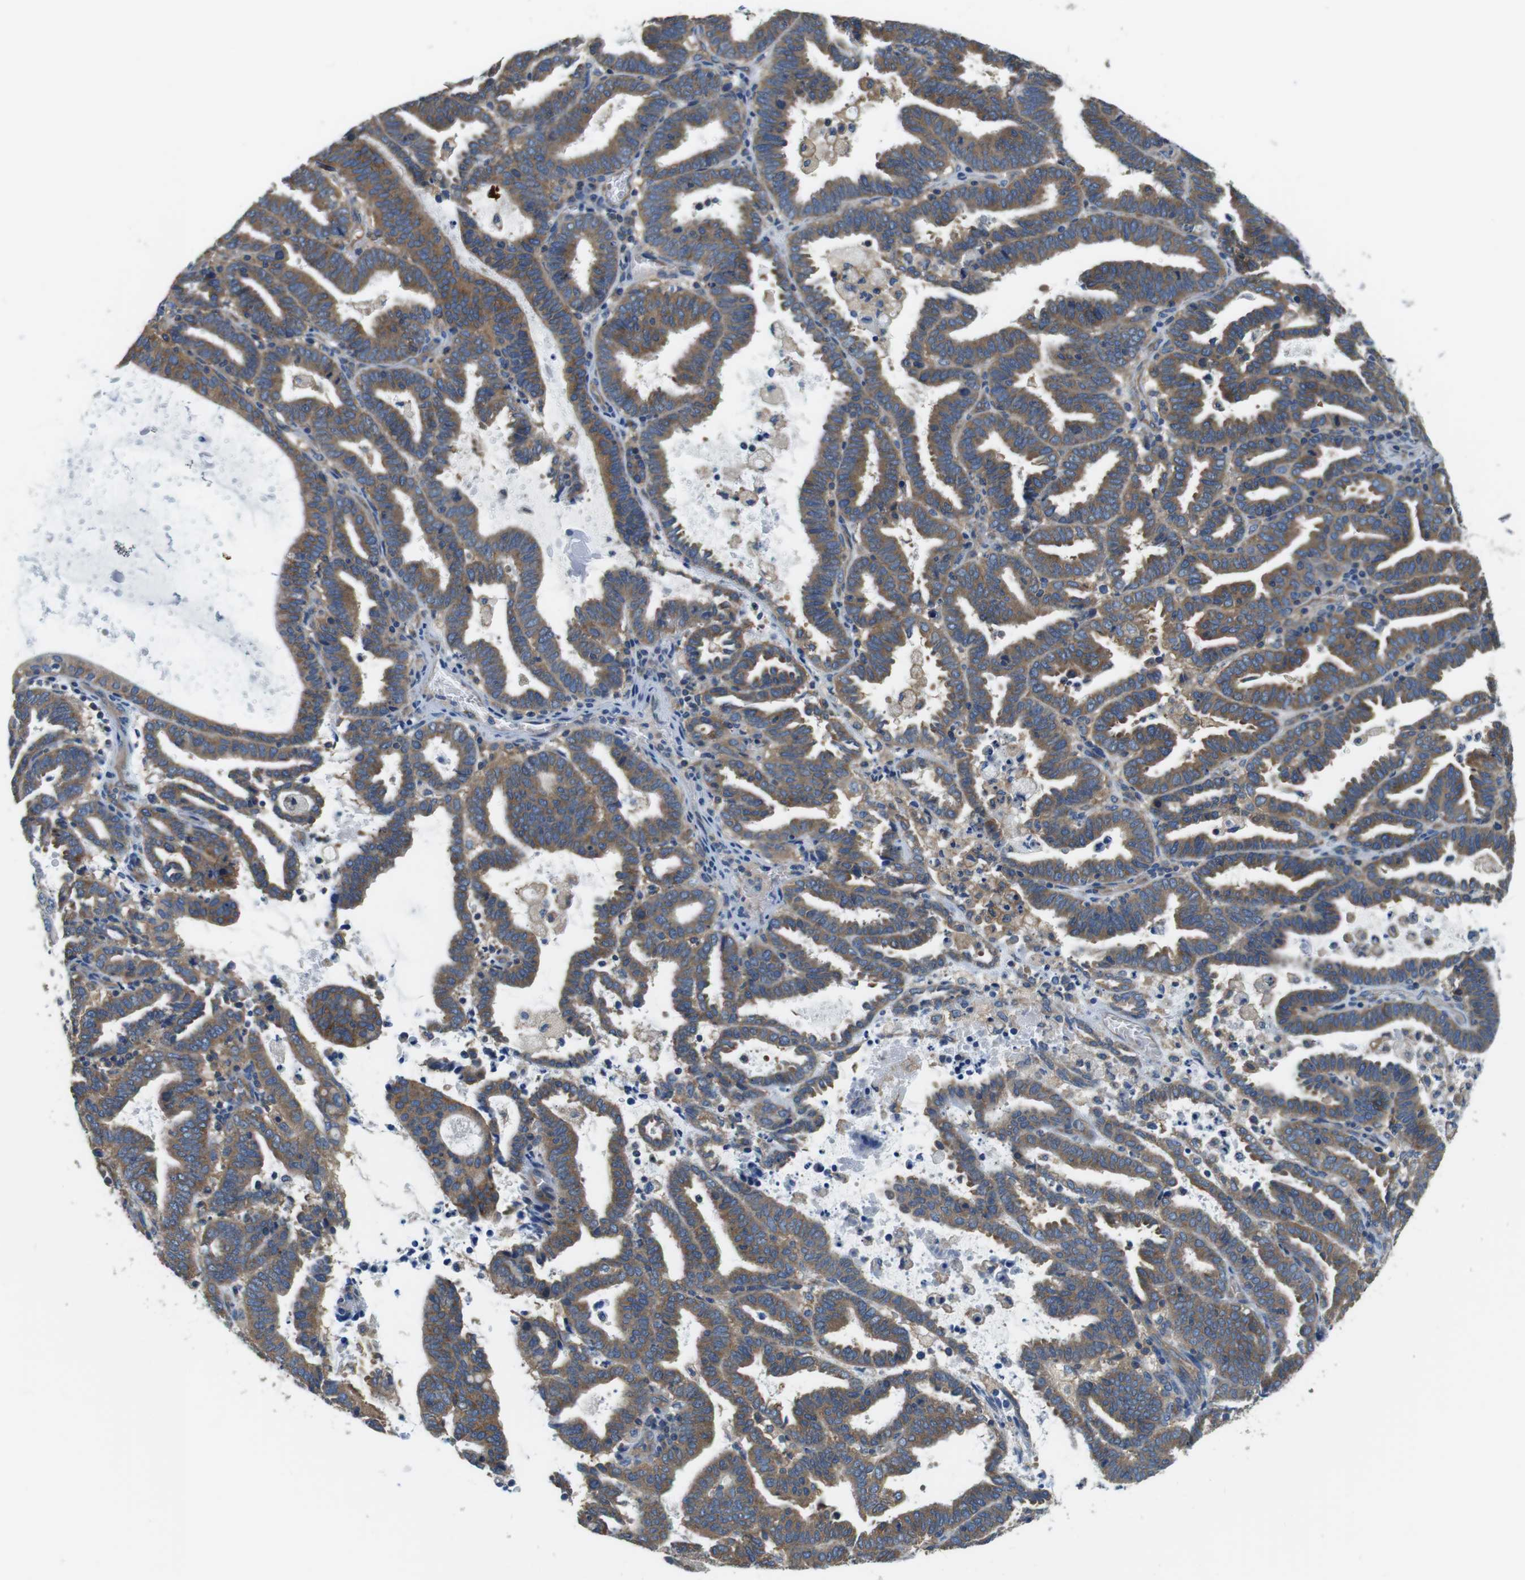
{"staining": {"intensity": "moderate", "quantity": ">75%", "location": "cytoplasmic/membranous"}, "tissue": "endometrial cancer", "cell_type": "Tumor cells", "image_type": "cancer", "snomed": [{"axis": "morphology", "description": "Adenocarcinoma, NOS"}, {"axis": "topography", "description": "Uterus"}], "caption": "Protein expression analysis of endometrial adenocarcinoma reveals moderate cytoplasmic/membranous expression in approximately >75% of tumor cells.", "gene": "DENND4C", "patient": {"sex": "female", "age": 83}}